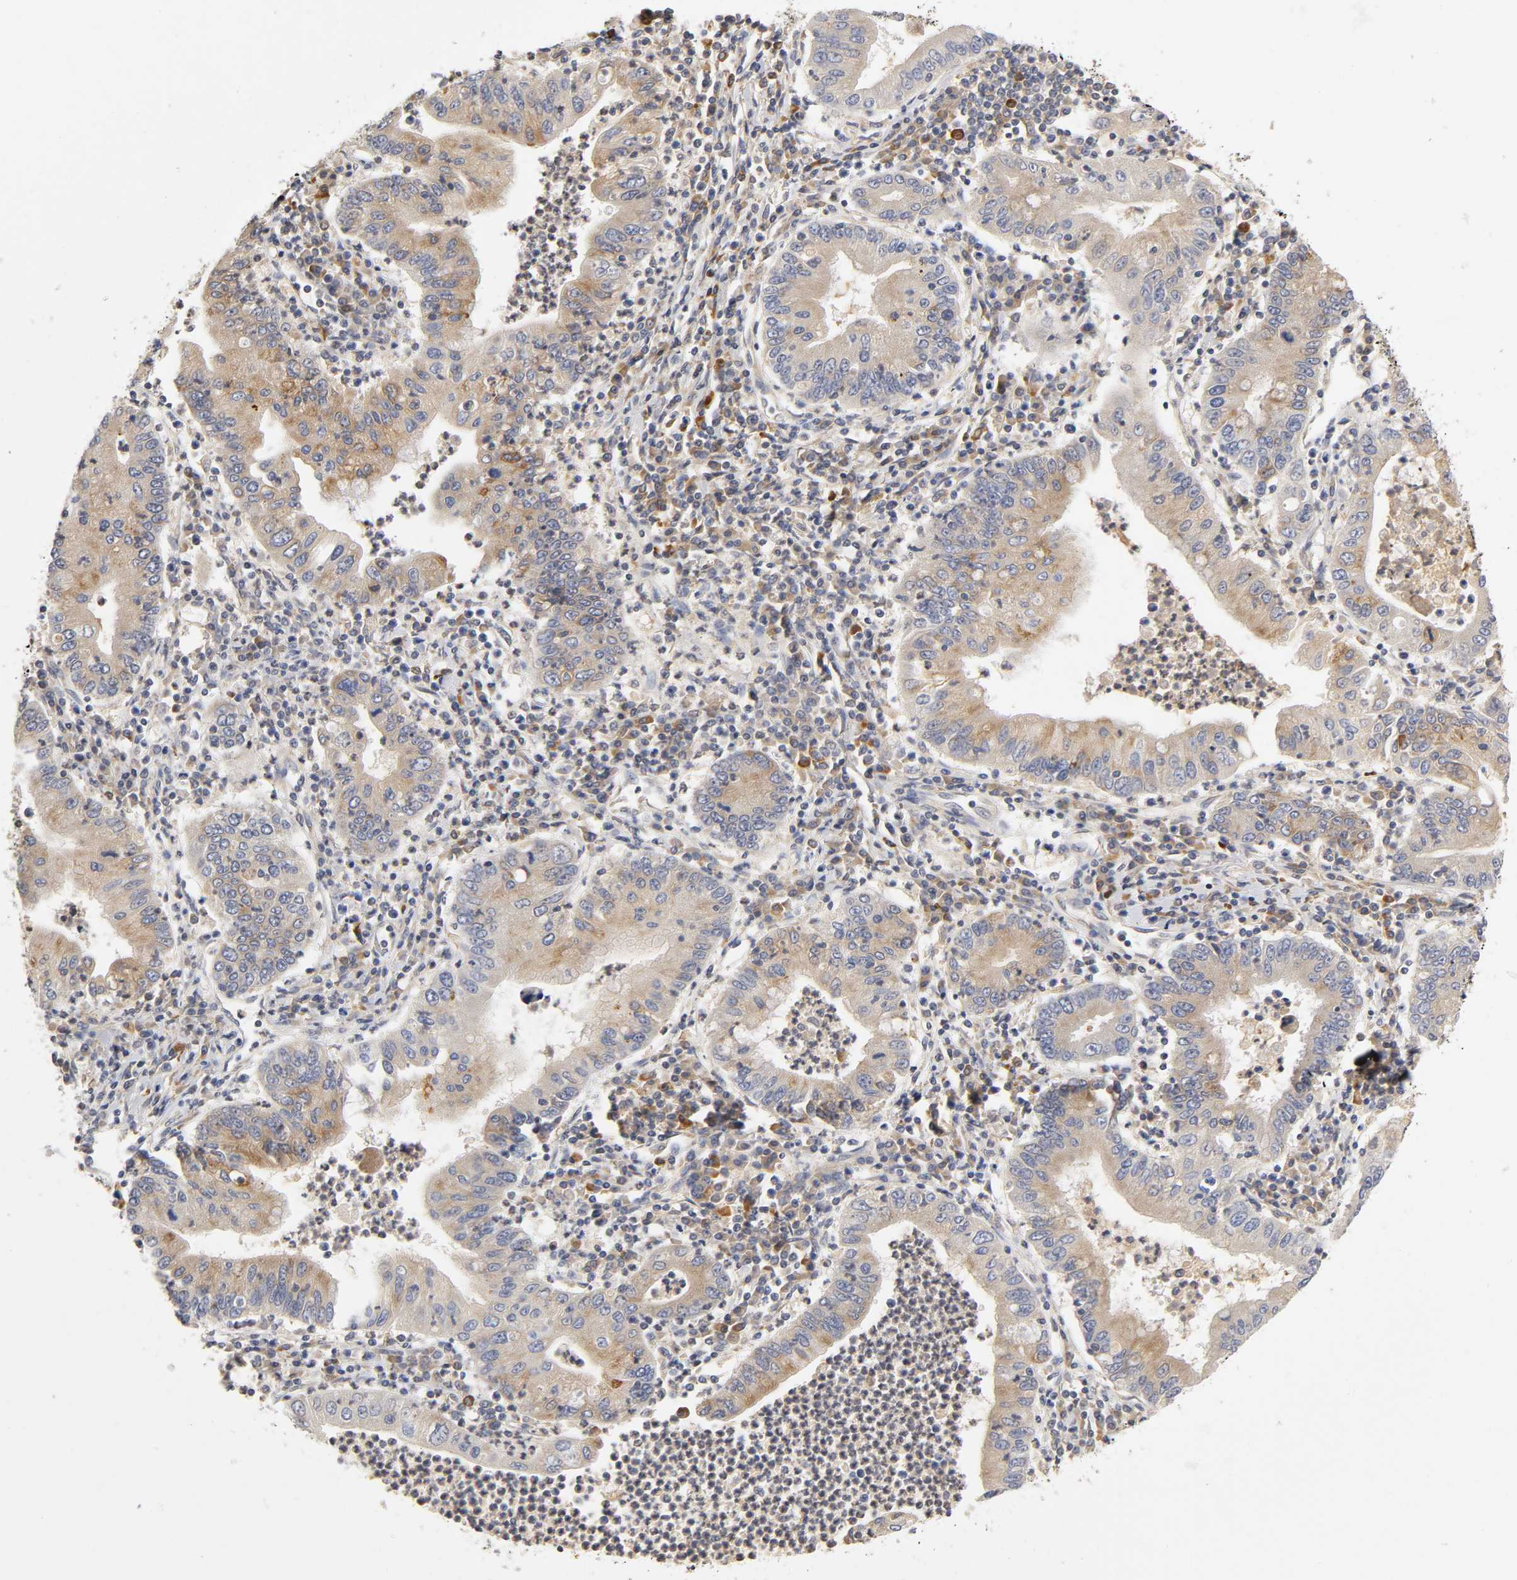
{"staining": {"intensity": "weak", "quantity": ">75%", "location": "cytoplasmic/membranous"}, "tissue": "stomach cancer", "cell_type": "Tumor cells", "image_type": "cancer", "snomed": [{"axis": "morphology", "description": "Normal tissue, NOS"}, {"axis": "morphology", "description": "Adenocarcinoma, NOS"}, {"axis": "topography", "description": "Esophagus"}, {"axis": "topography", "description": "Stomach, upper"}, {"axis": "topography", "description": "Peripheral nerve tissue"}], "caption": "The photomicrograph displays a brown stain indicating the presence of a protein in the cytoplasmic/membranous of tumor cells in stomach cancer.", "gene": "RHOA", "patient": {"sex": "male", "age": 62}}